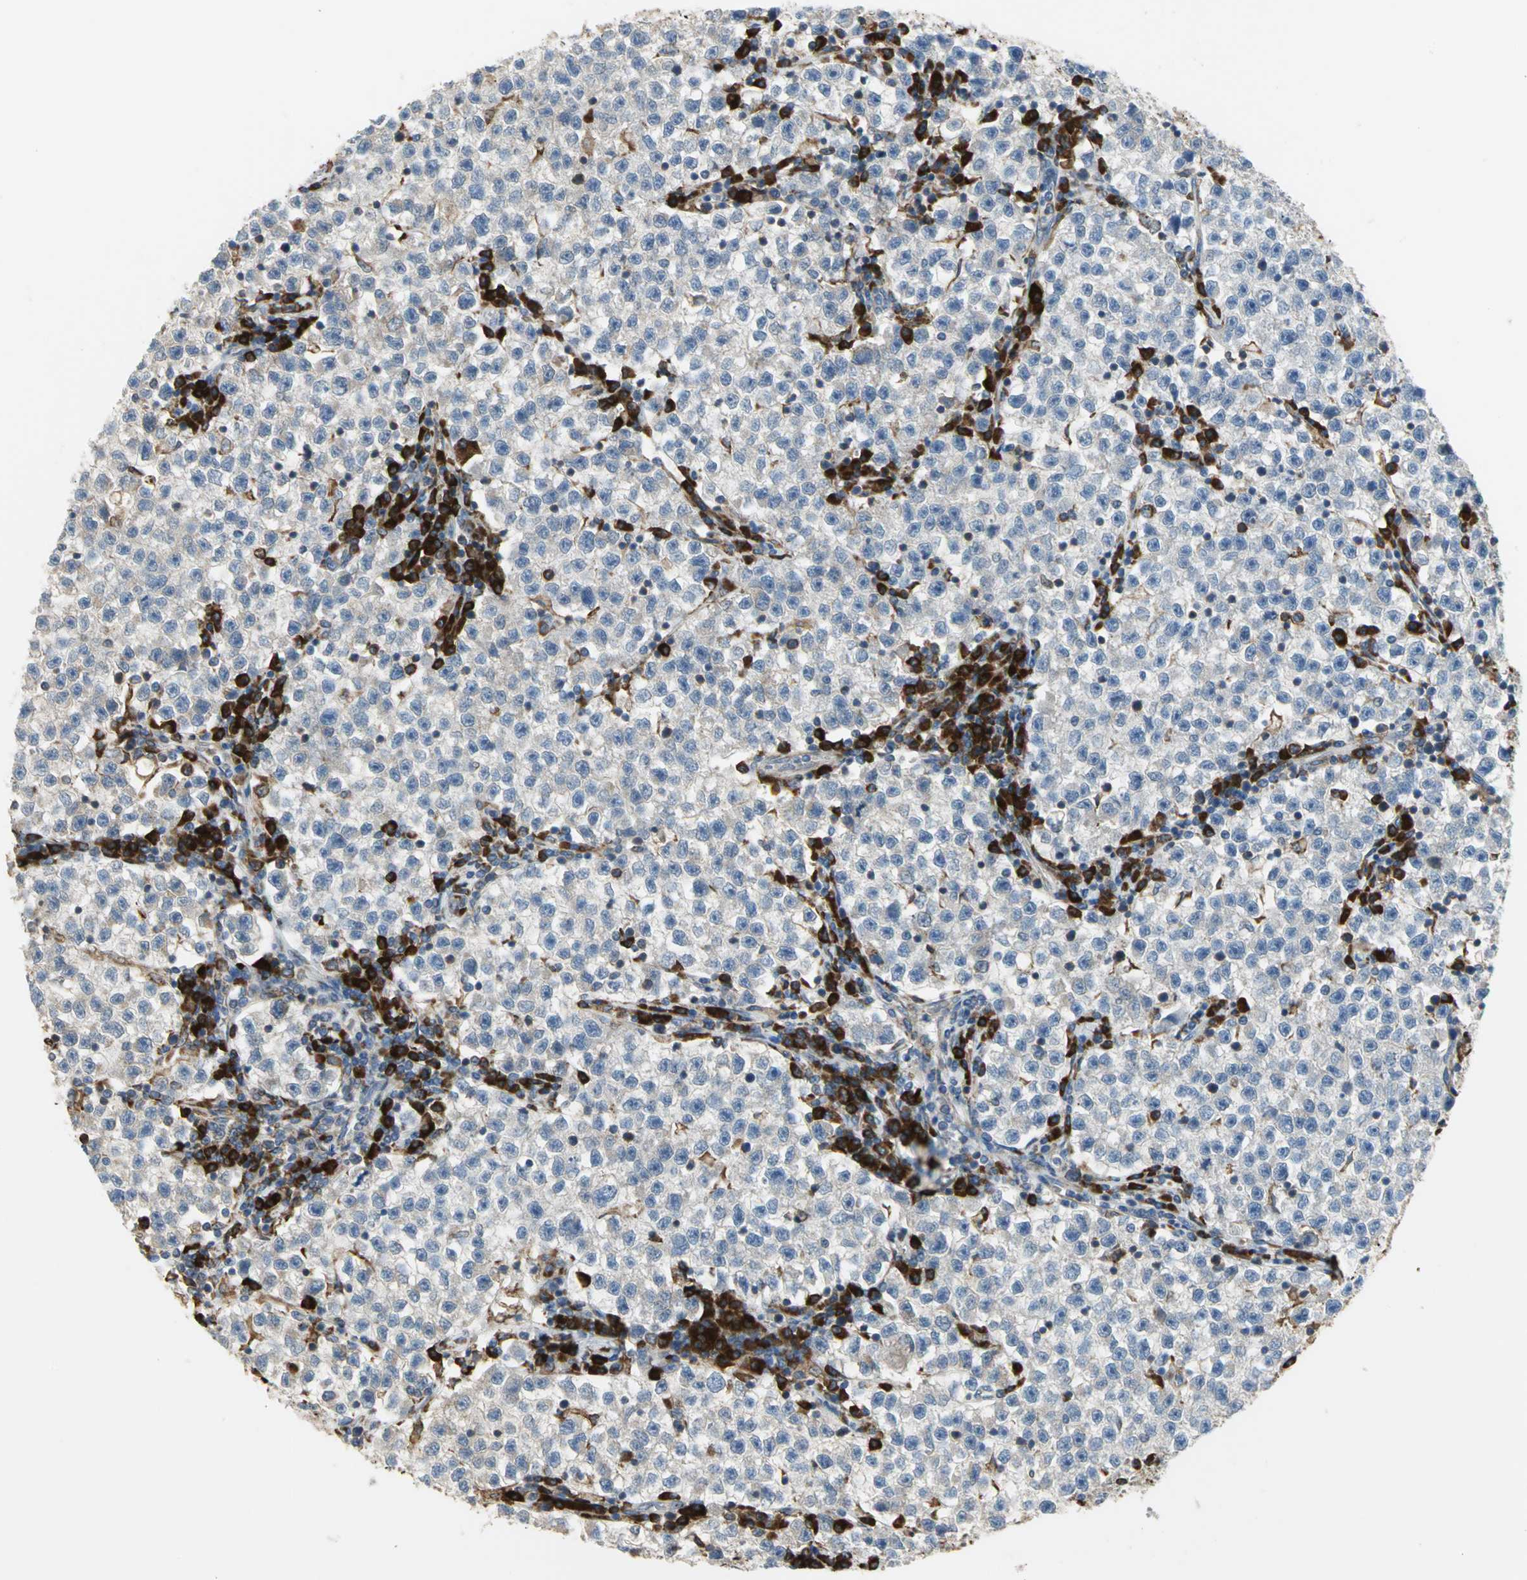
{"staining": {"intensity": "weak", "quantity": "<25%", "location": "cytoplasmic/membranous"}, "tissue": "testis cancer", "cell_type": "Tumor cells", "image_type": "cancer", "snomed": [{"axis": "morphology", "description": "Seminoma, NOS"}, {"axis": "topography", "description": "Testis"}], "caption": "Tumor cells show no significant staining in testis cancer (seminoma).", "gene": "SDF2L1", "patient": {"sex": "male", "age": 22}}